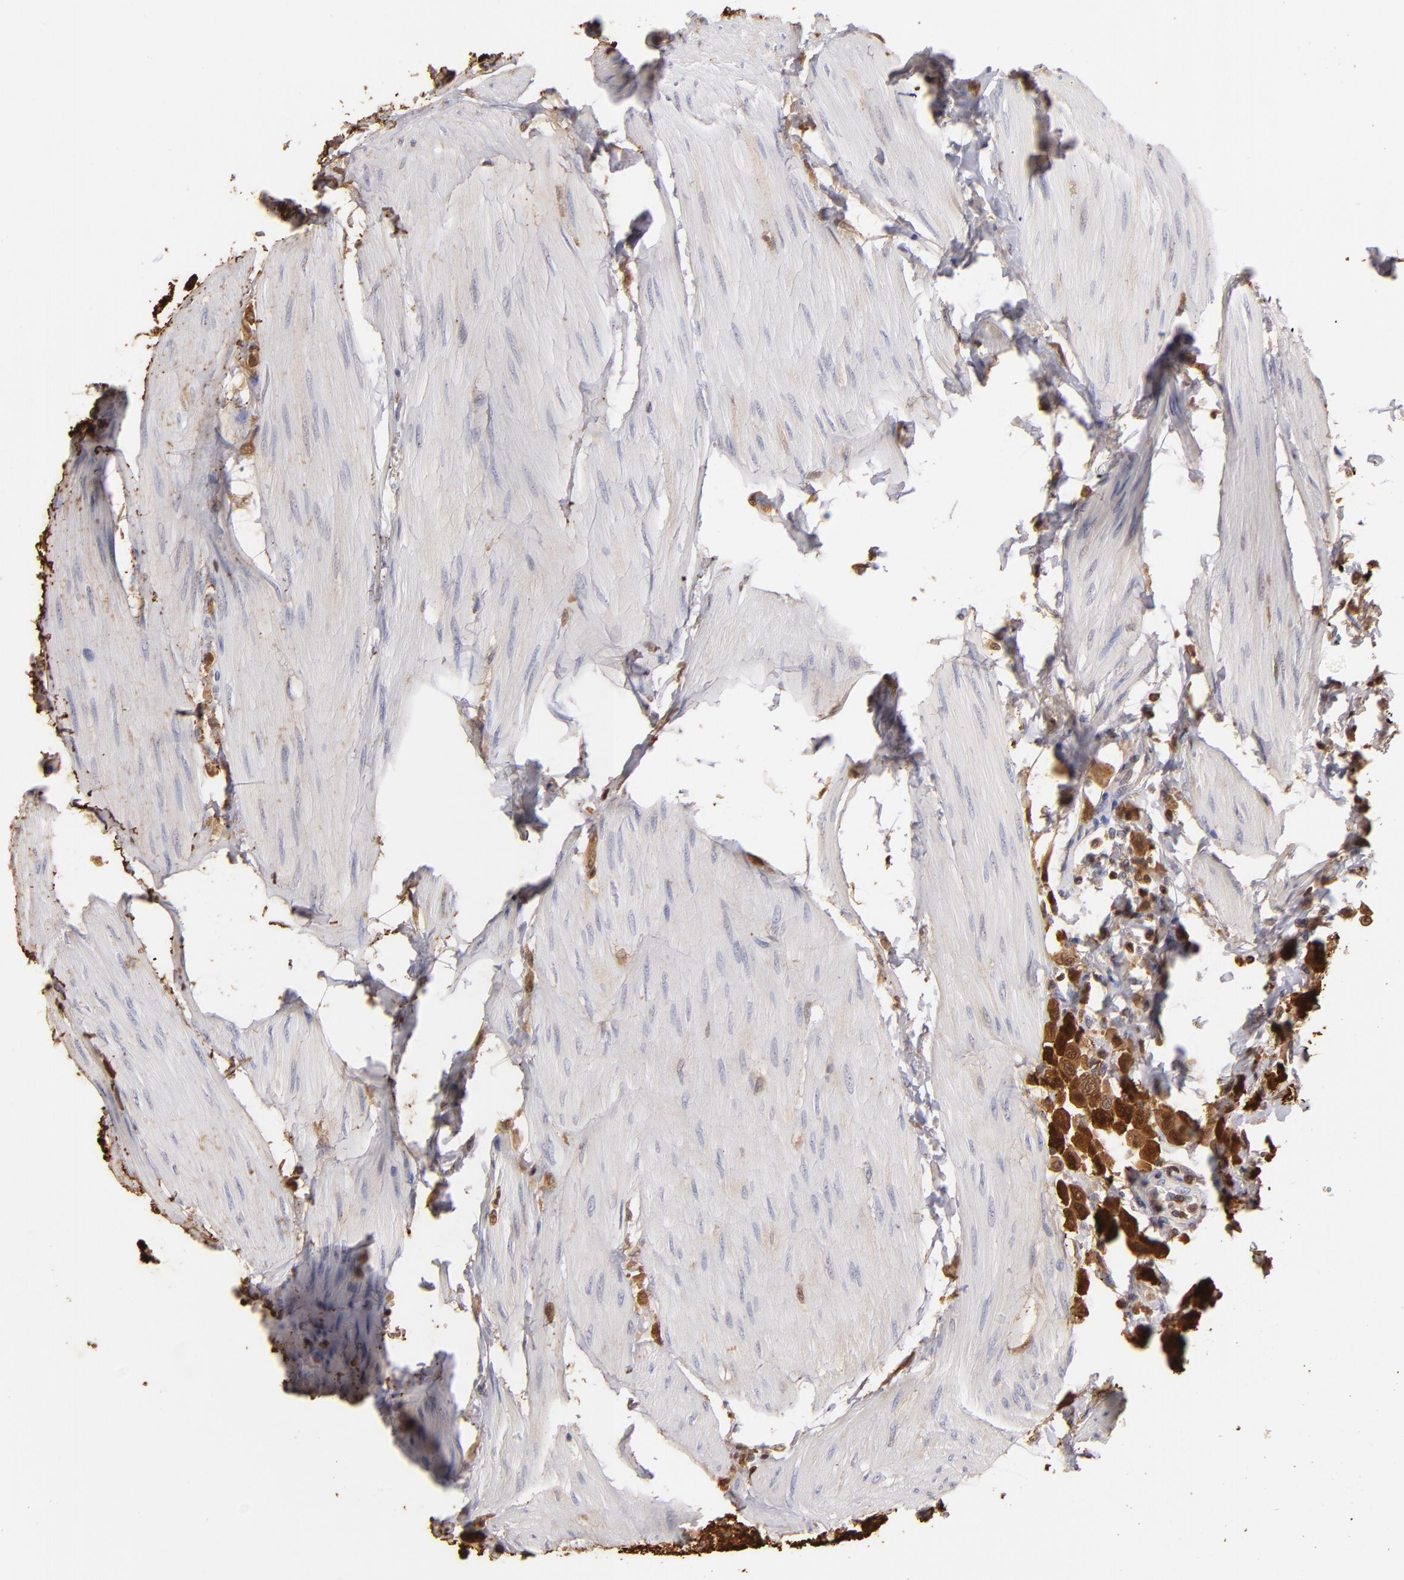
{"staining": {"intensity": "strong", "quantity": "25%-75%", "location": "cytoplasmic/membranous,nuclear"}, "tissue": "urothelial cancer", "cell_type": "Tumor cells", "image_type": "cancer", "snomed": [{"axis": "morphology", "description": "Urothelial carcinoma, High grade"}, {"axis": "topography", "description": "Urinary bladder"}], "caption": "Urothelial cancer tissue demonstrates strong cytoplasmic/membranous and nuclear expression in approximately 25%-75% of tumor cells The staining is performed using DAB brown chromogen to label protein expression. The nuclei are counter-stained blue using hematoxylin.", "gene": "S100A2", "patient": {"sex": "male", "age": 50}}